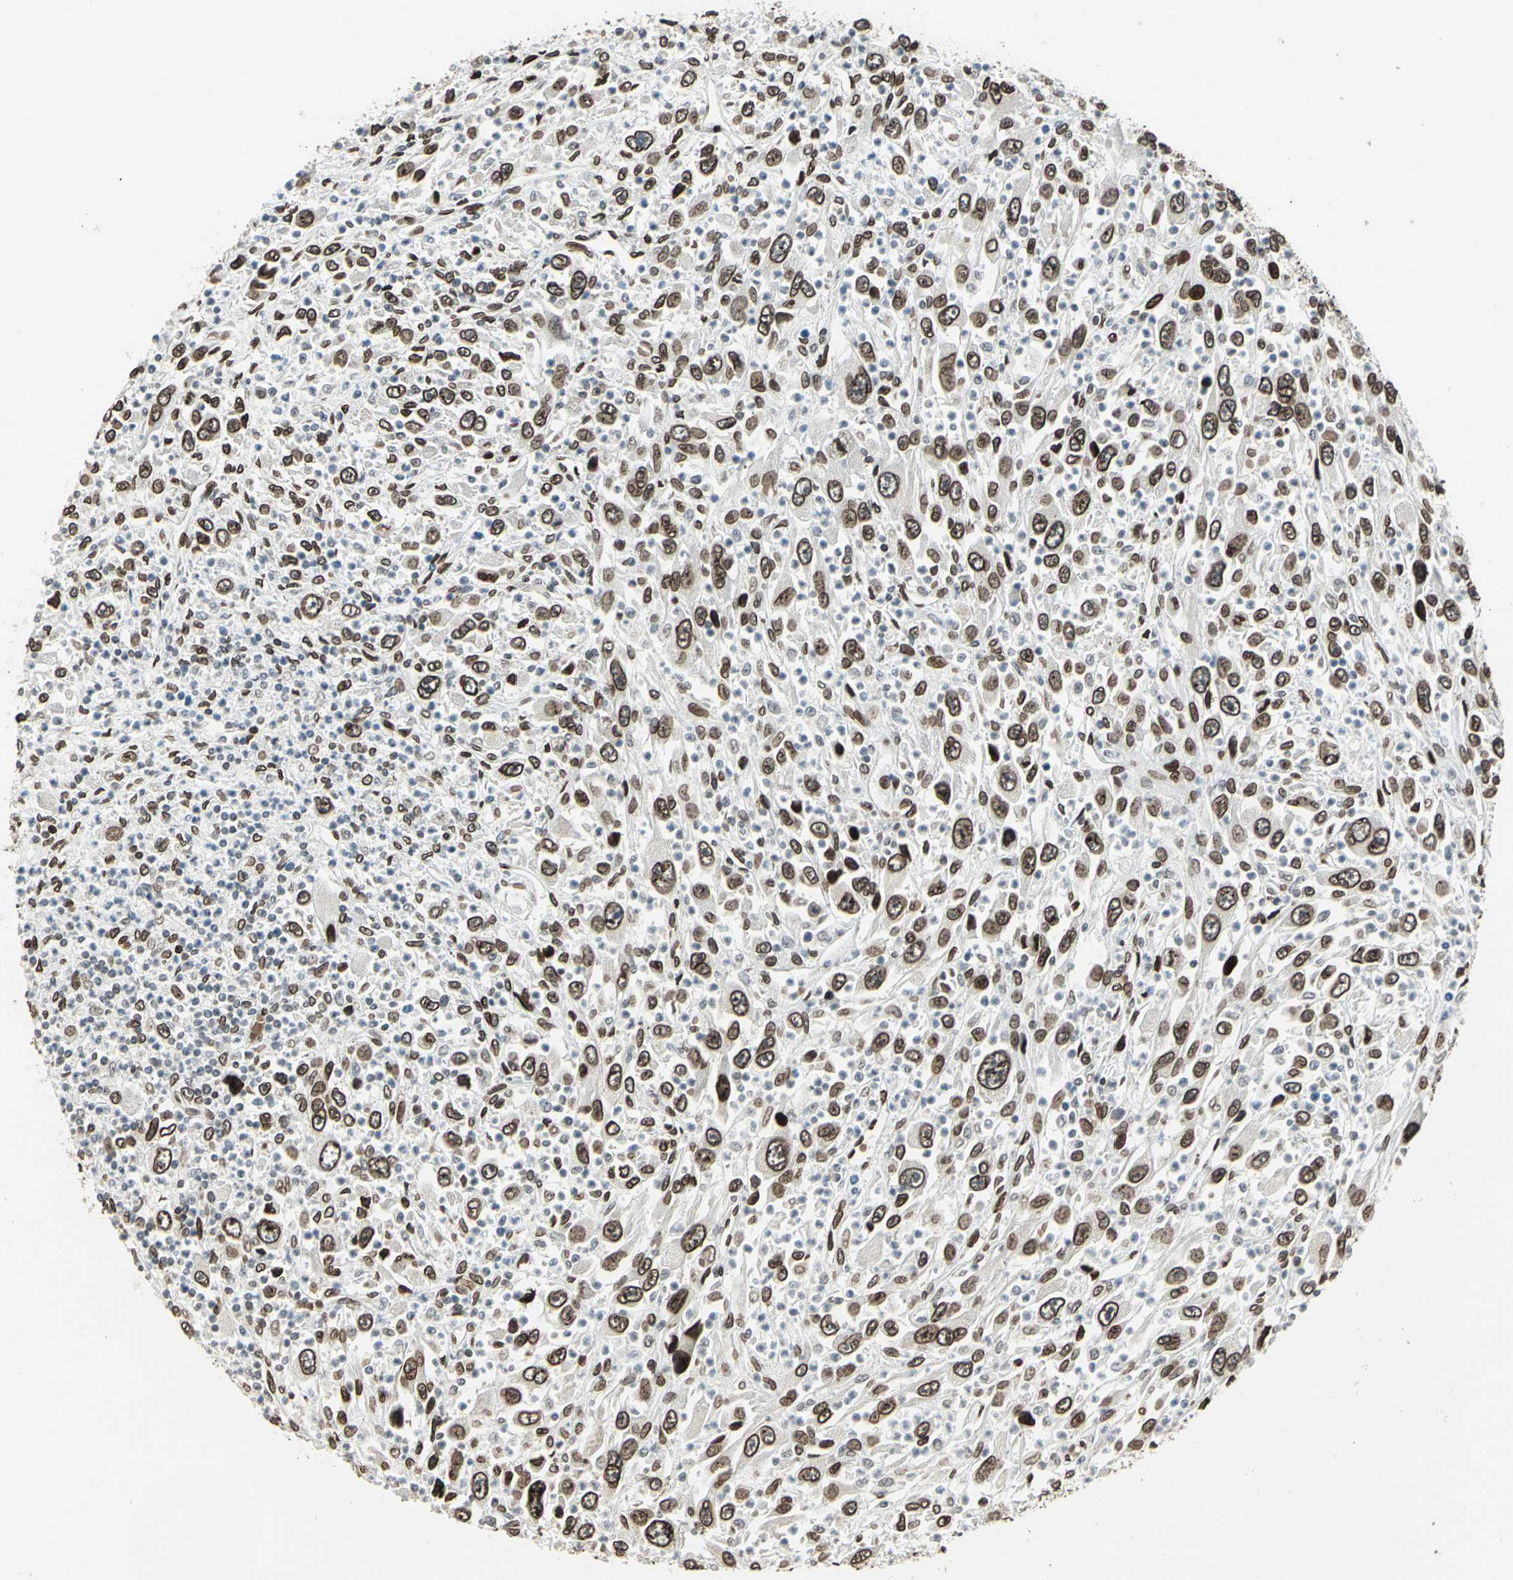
{"staining": {"intensity": "strong", "quantity": ">75%", "location": "cytoplasmic/membranous,nuclear"}, "tissue": "melanoma", "cell_type": "Tumor cells", "image_type": "cancer", "snomed": [{"axis": "morphology", "description": "Malignant melanoma, Metastatic site"}, {"axis": "topography", "description": "Skin"}], "caption": "IHC staining of malignant melanoma (metastatic site), which shows high levels of strong cytoplasmic/membranous and nuclear staining in approximately >75% of tumor cells indicating strong cytoplasmic/membranous and nuclear protein staining. The staining was performed using DAB (3,3'-diaminobenzidine) (brown) for protein detection and nuclei were counterstained in hematoxylin (blue).", "gene": "ISY1", "patient": {"sex": "female", "age": 56}}